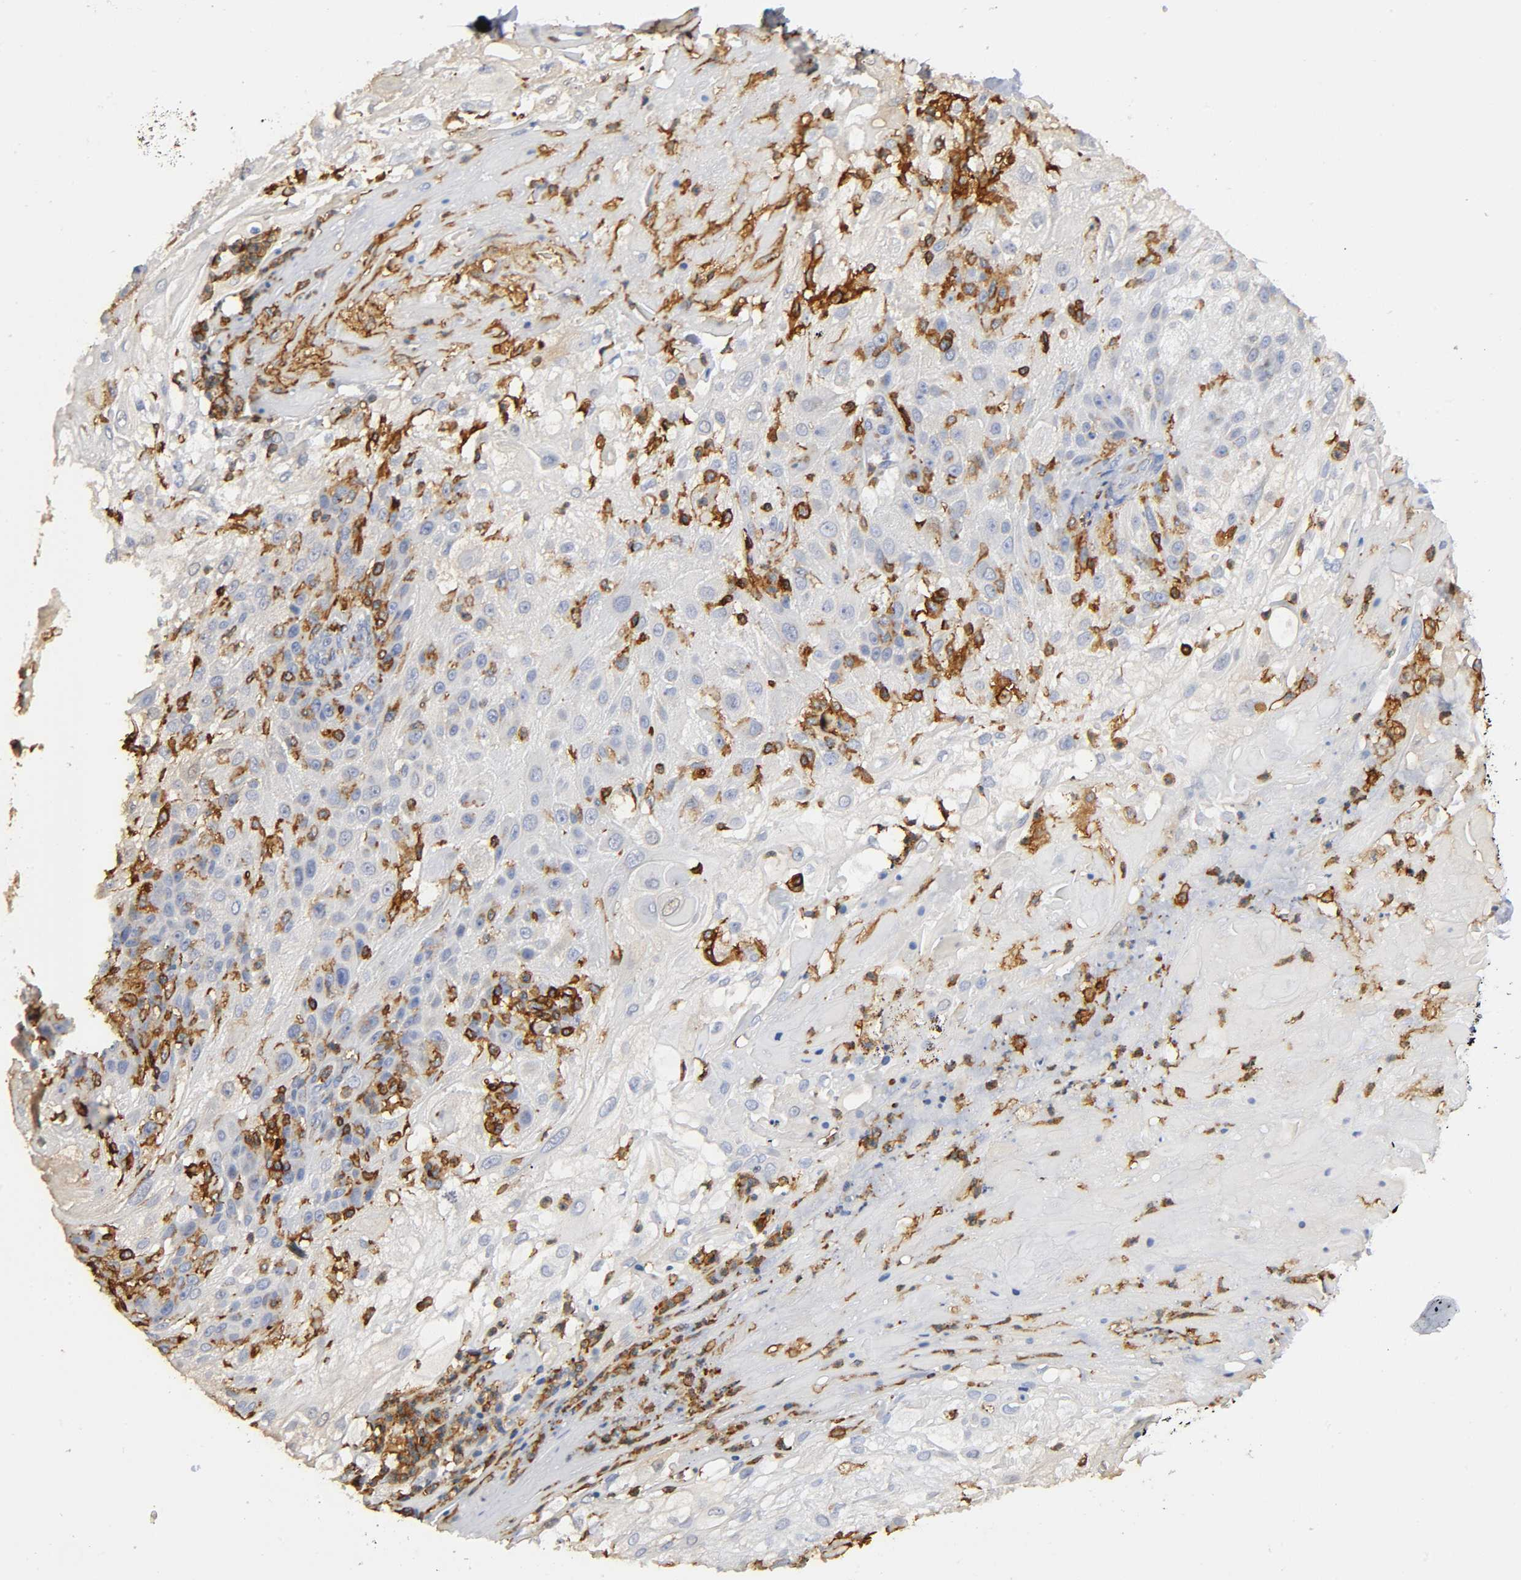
{"staining": {"intensity": "moderate", "quantity": "25%-75%", "location": "cytoplasmic/membranous"}, "tissue": "skin cancer", "cell_type": "Tumor cells", "image_type": "cancer", "snomed": [{"axis": "morphology", "description": "Normal tissue, NOS"}, {"axis": "morphology", "description": "Squamous cell carcinoma, NOS"}, {"axis": "topography", "description": "Skin"}], "caption": "Tumor cells show medium levels of moderate cytoplasmic/membranous positivity in approximately 25%-75% of cells in human skin cancer. The protein of interest is shown in brown color, while the nuclei are stained blue.", "gene": "CAPN10", "patient": {"sex": "female", "age": 83}}